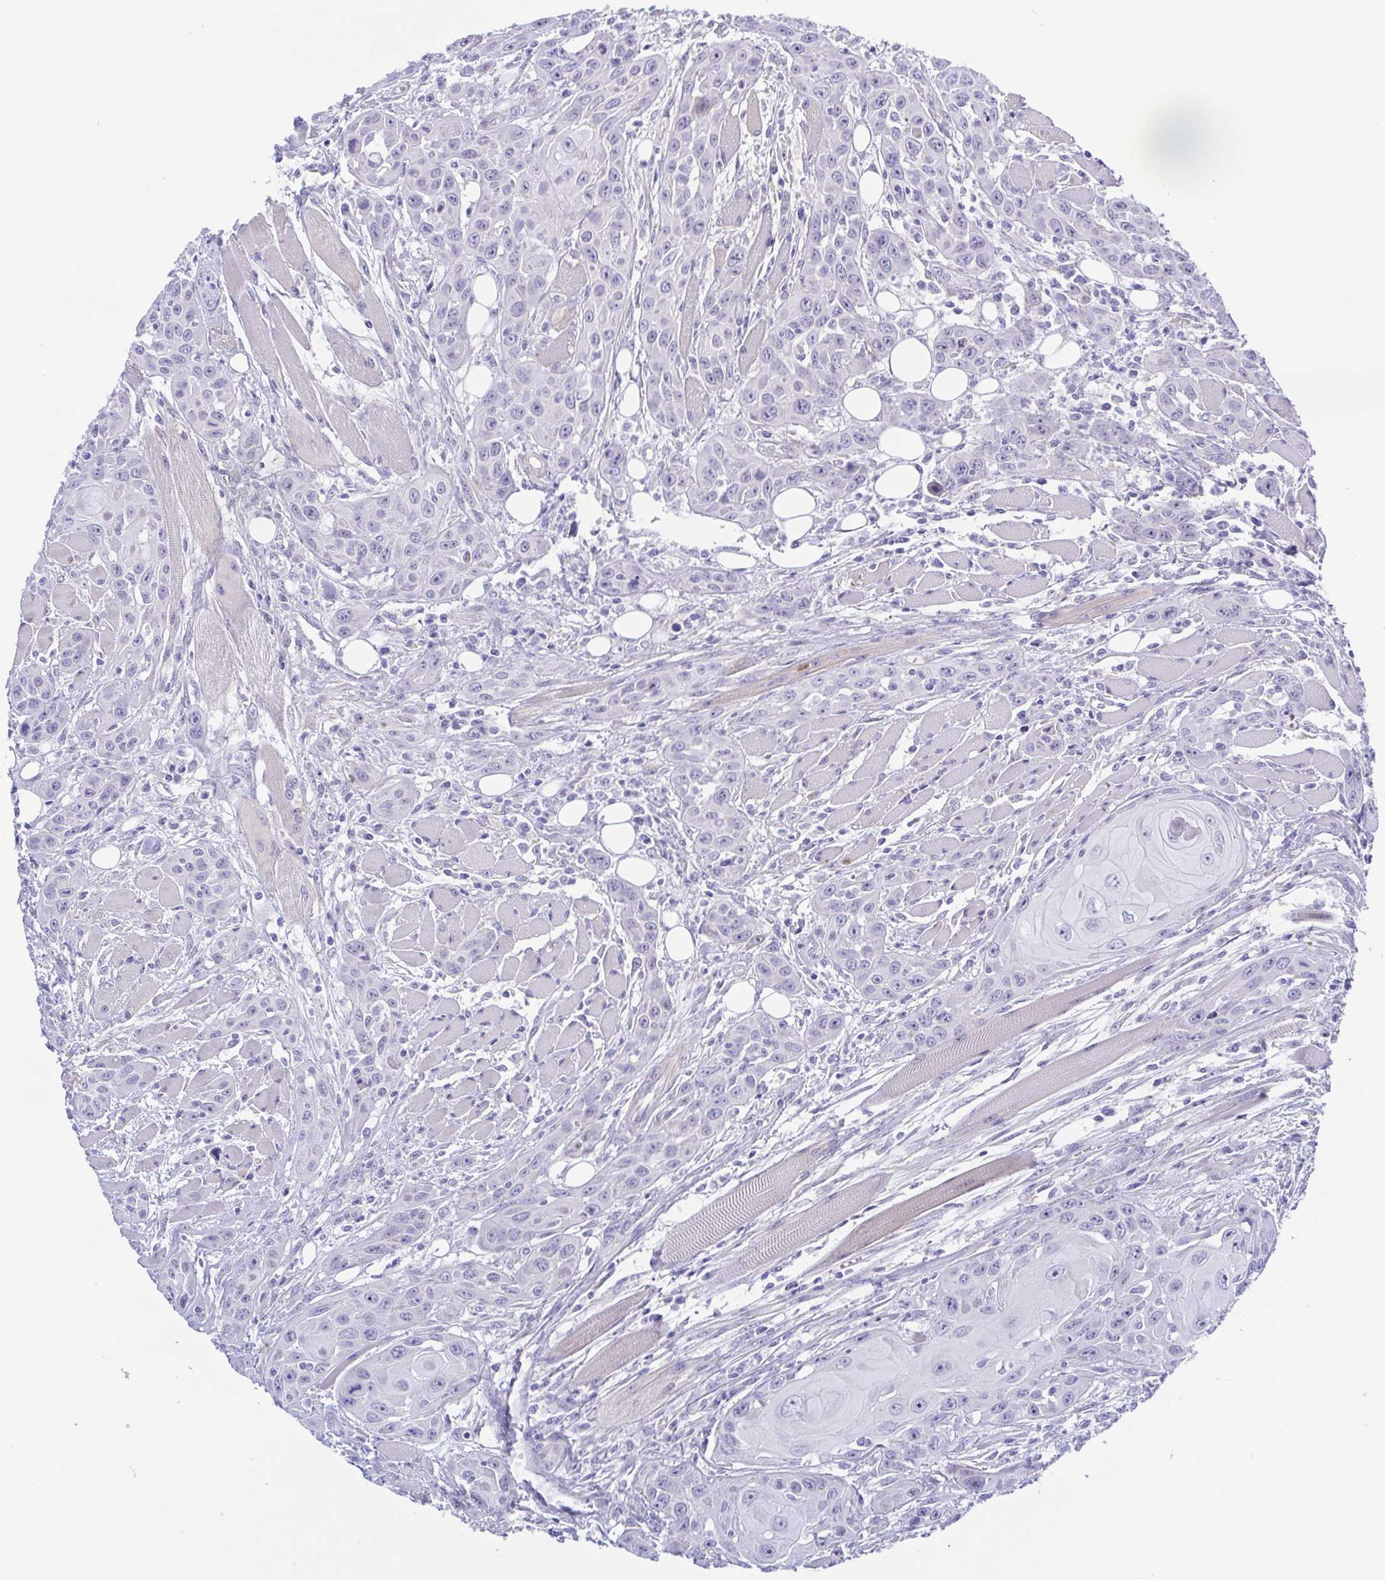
{"staining": {"intensity": "negative", "quantity": "none", "location": "none"}, "tissue": "head and neck cancer", "cell_type": "Tumor cells", "image_type": "cancer", "snomed": [{"axis": "morphology", "description": "Squamous cell carcinoma, NOS"}, {"axis": "topography", "description": "Head-Neck"}], "caption": "There is no significant staining in tumor cells of head and neck cancer (squamous cell carcinoma).", "gene": "MUCL3", "patient": {"sex": "female", "age": 80}}